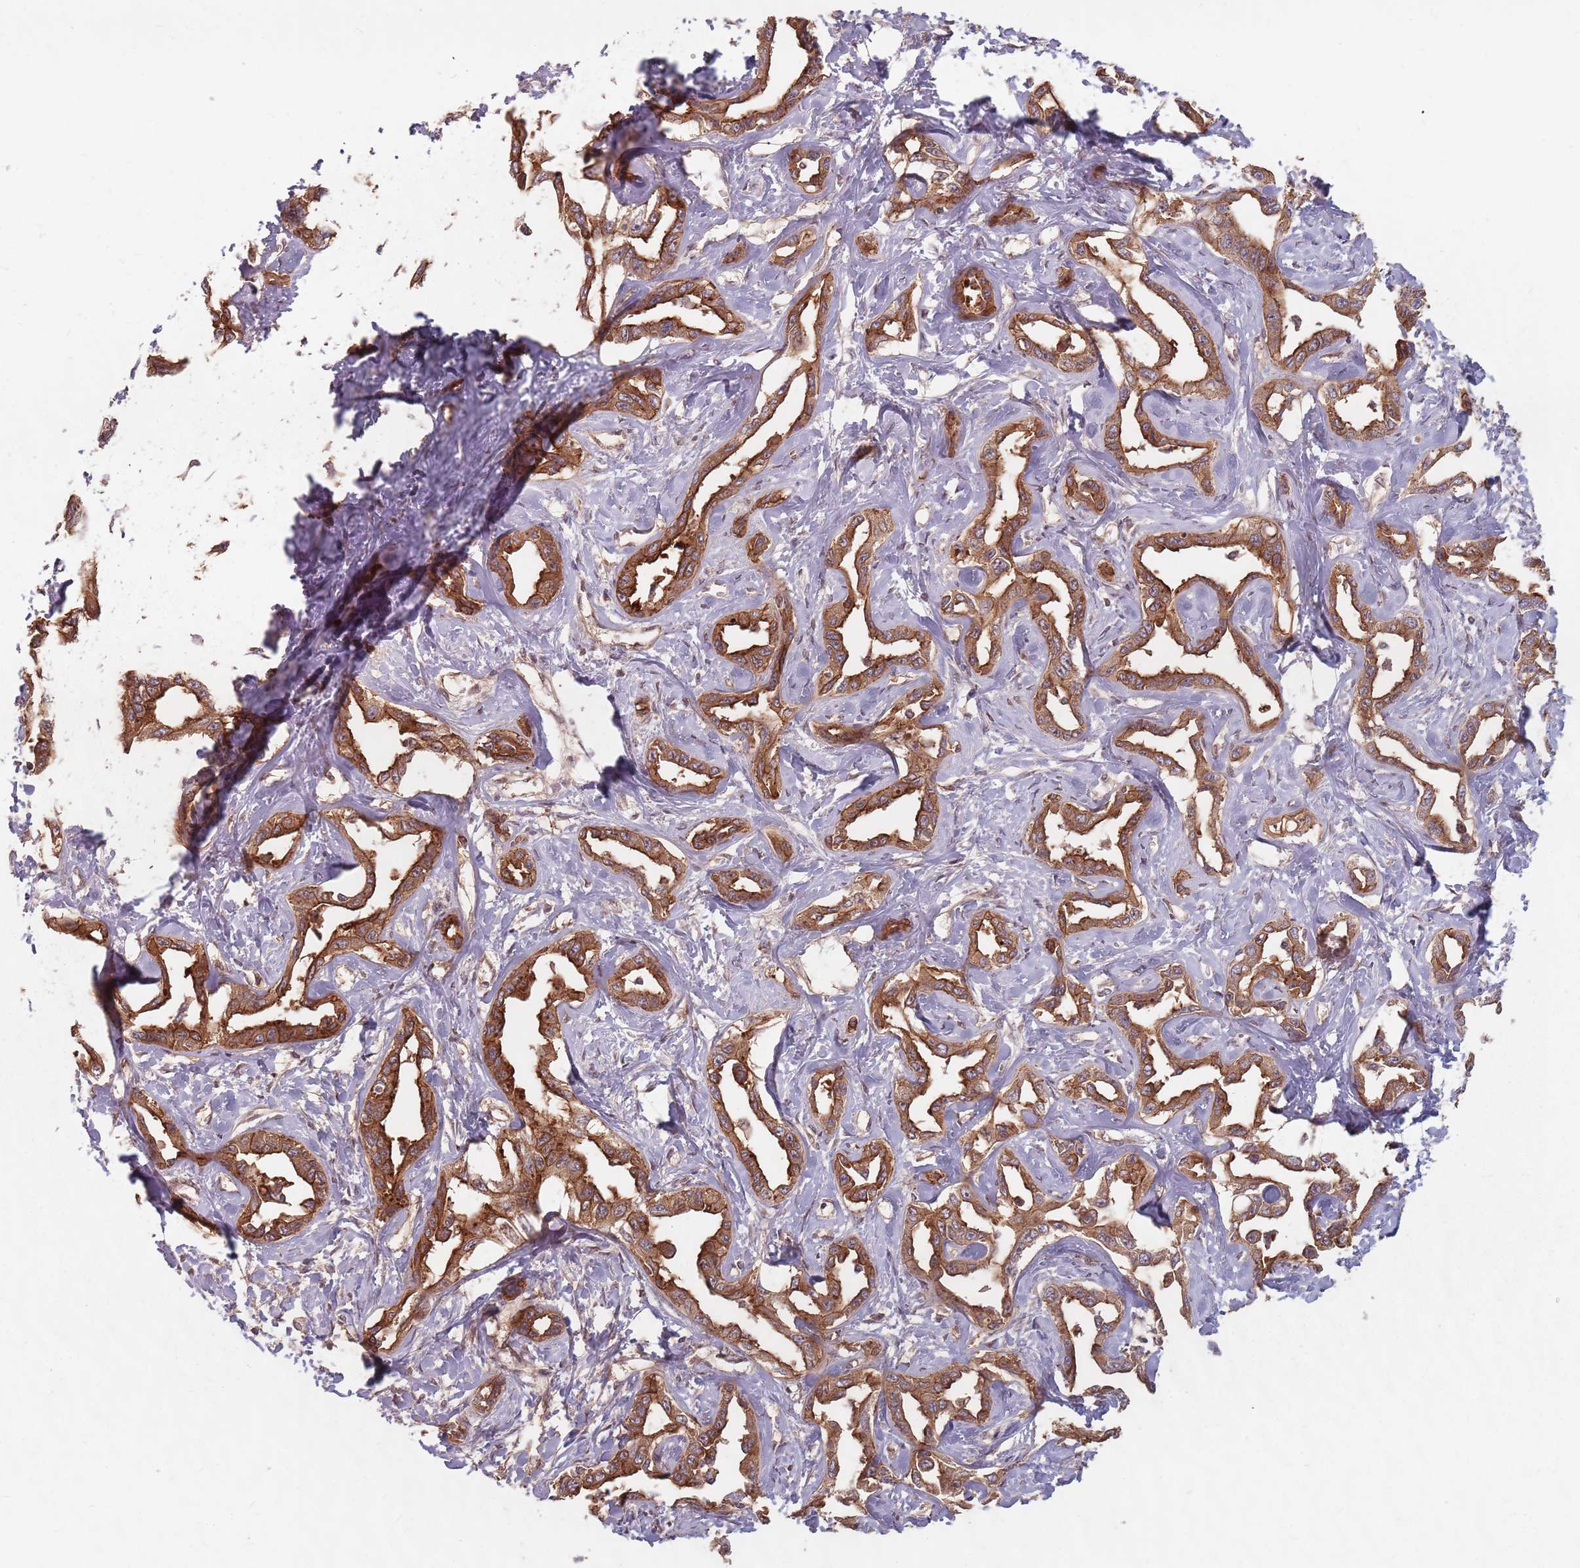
{"staining": {"intensity": "strong", "quantity": ">75%", "location": "cytoplasmic/membranous"}, "tissue": "liver cancer", "cell_type": "Tumor cells", "image_type": "cancer", "snomed": [{"axis": "morphology", "description": "Cholangiocarcinoma"}, {"axis": "topography", "description": "Liver"}], "caption": "Liver cancer stained with a brown dye displays strong cytoplasmic/membranous positive positivity in approximately >75% of tumor cells.", "gene": "C3orf14", "patient": {"sex": "male", "age": 59}}